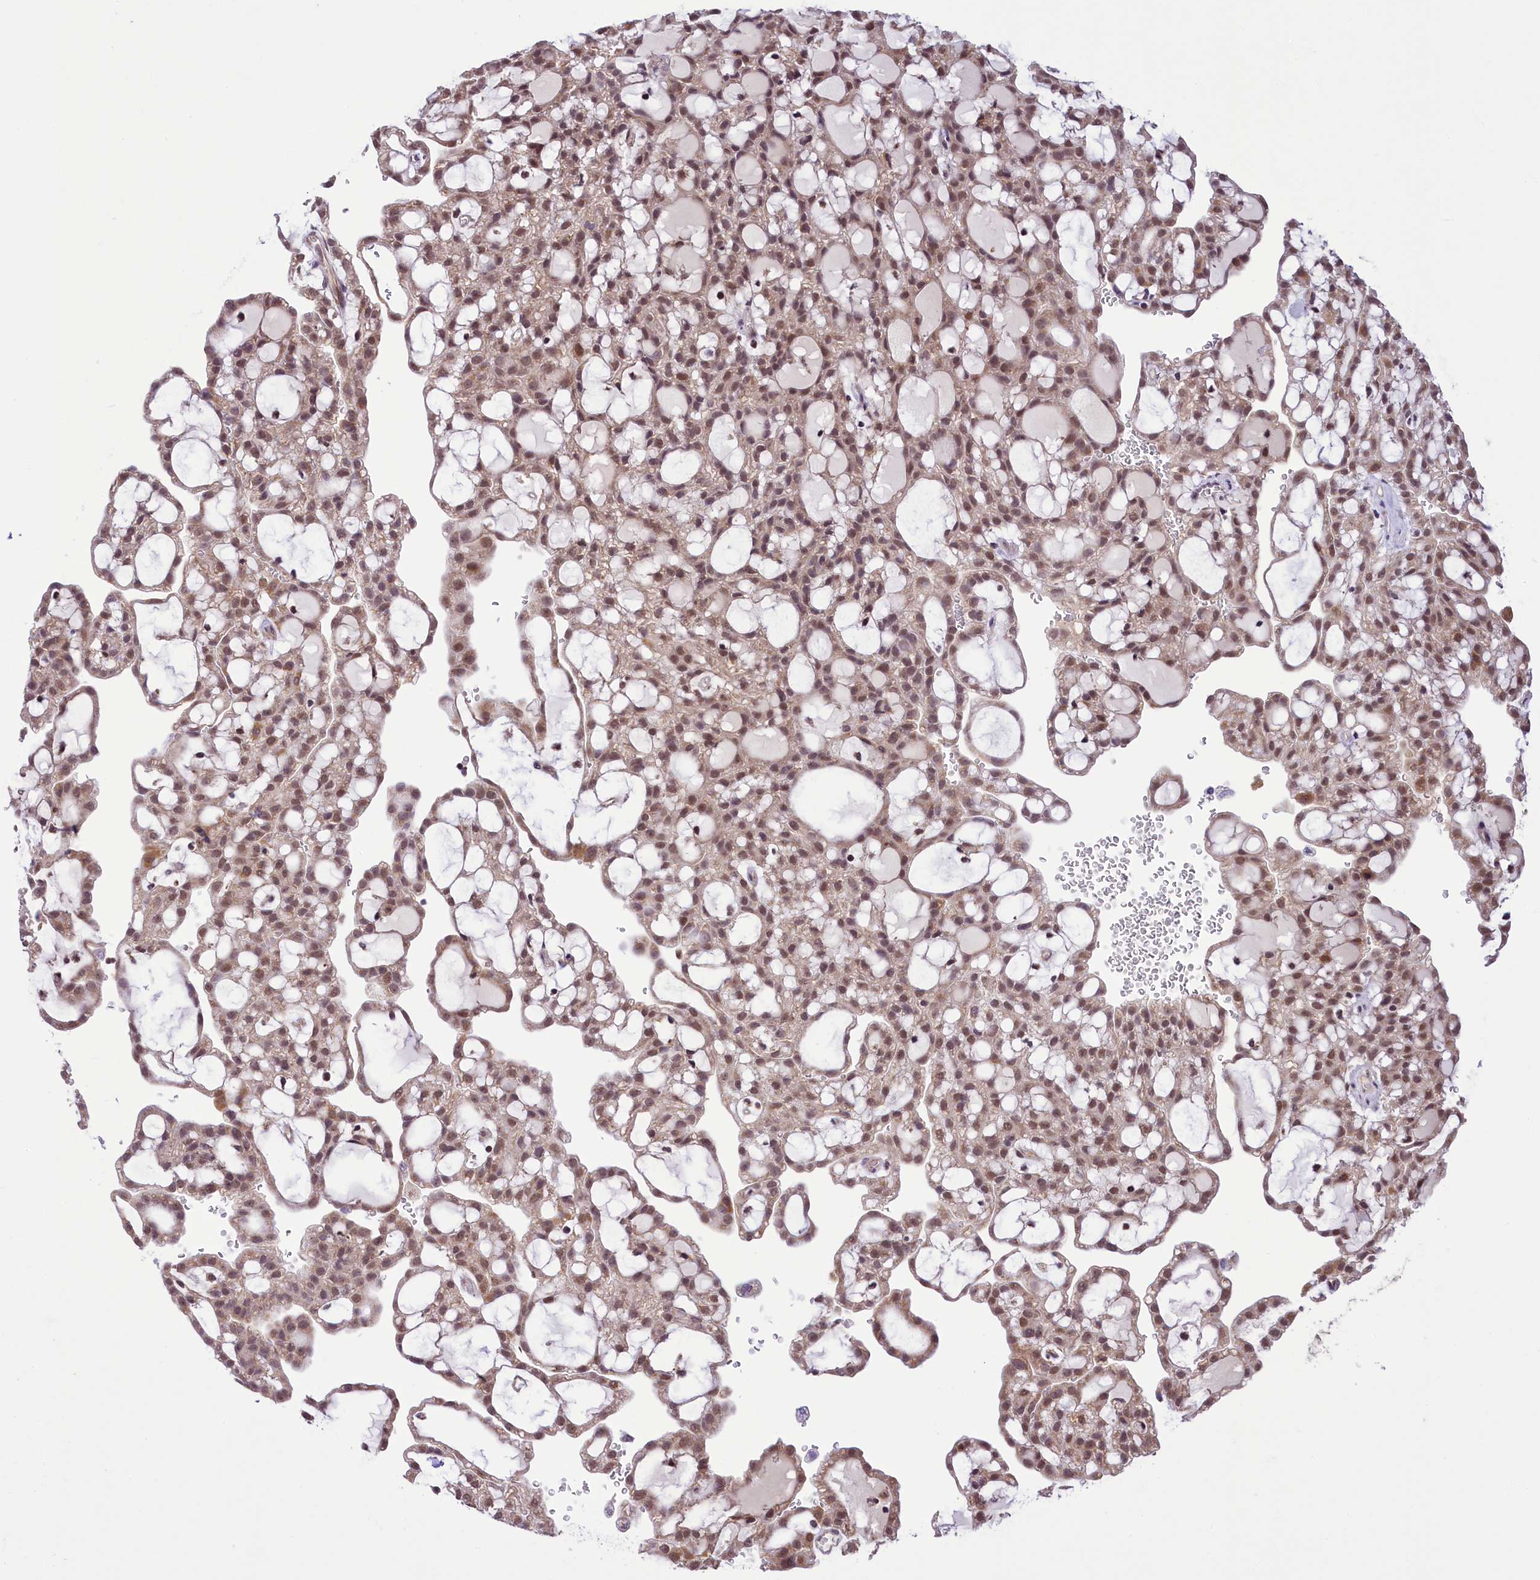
{"staining": {"intensity": "moderate", "quantity": ">75%", "location": "nuclear"}, "tissue": "renal cancer", "cell_type": "Tumor cells", "image_type": "cancer", "snomed": [{"axis": "morphology", "description": "Adenocarcinoma, NOS"}, {"axis": "topography", "description": "Kidney"}], "caption": "The micrograph shows immunohistochemical staining of renal adenocarcinoma. There is moderate nuclear expression is identified in approximately >75% of tumor cells.", "gene": "PAF1", "patient": {"sex": "male", "age": 63}}